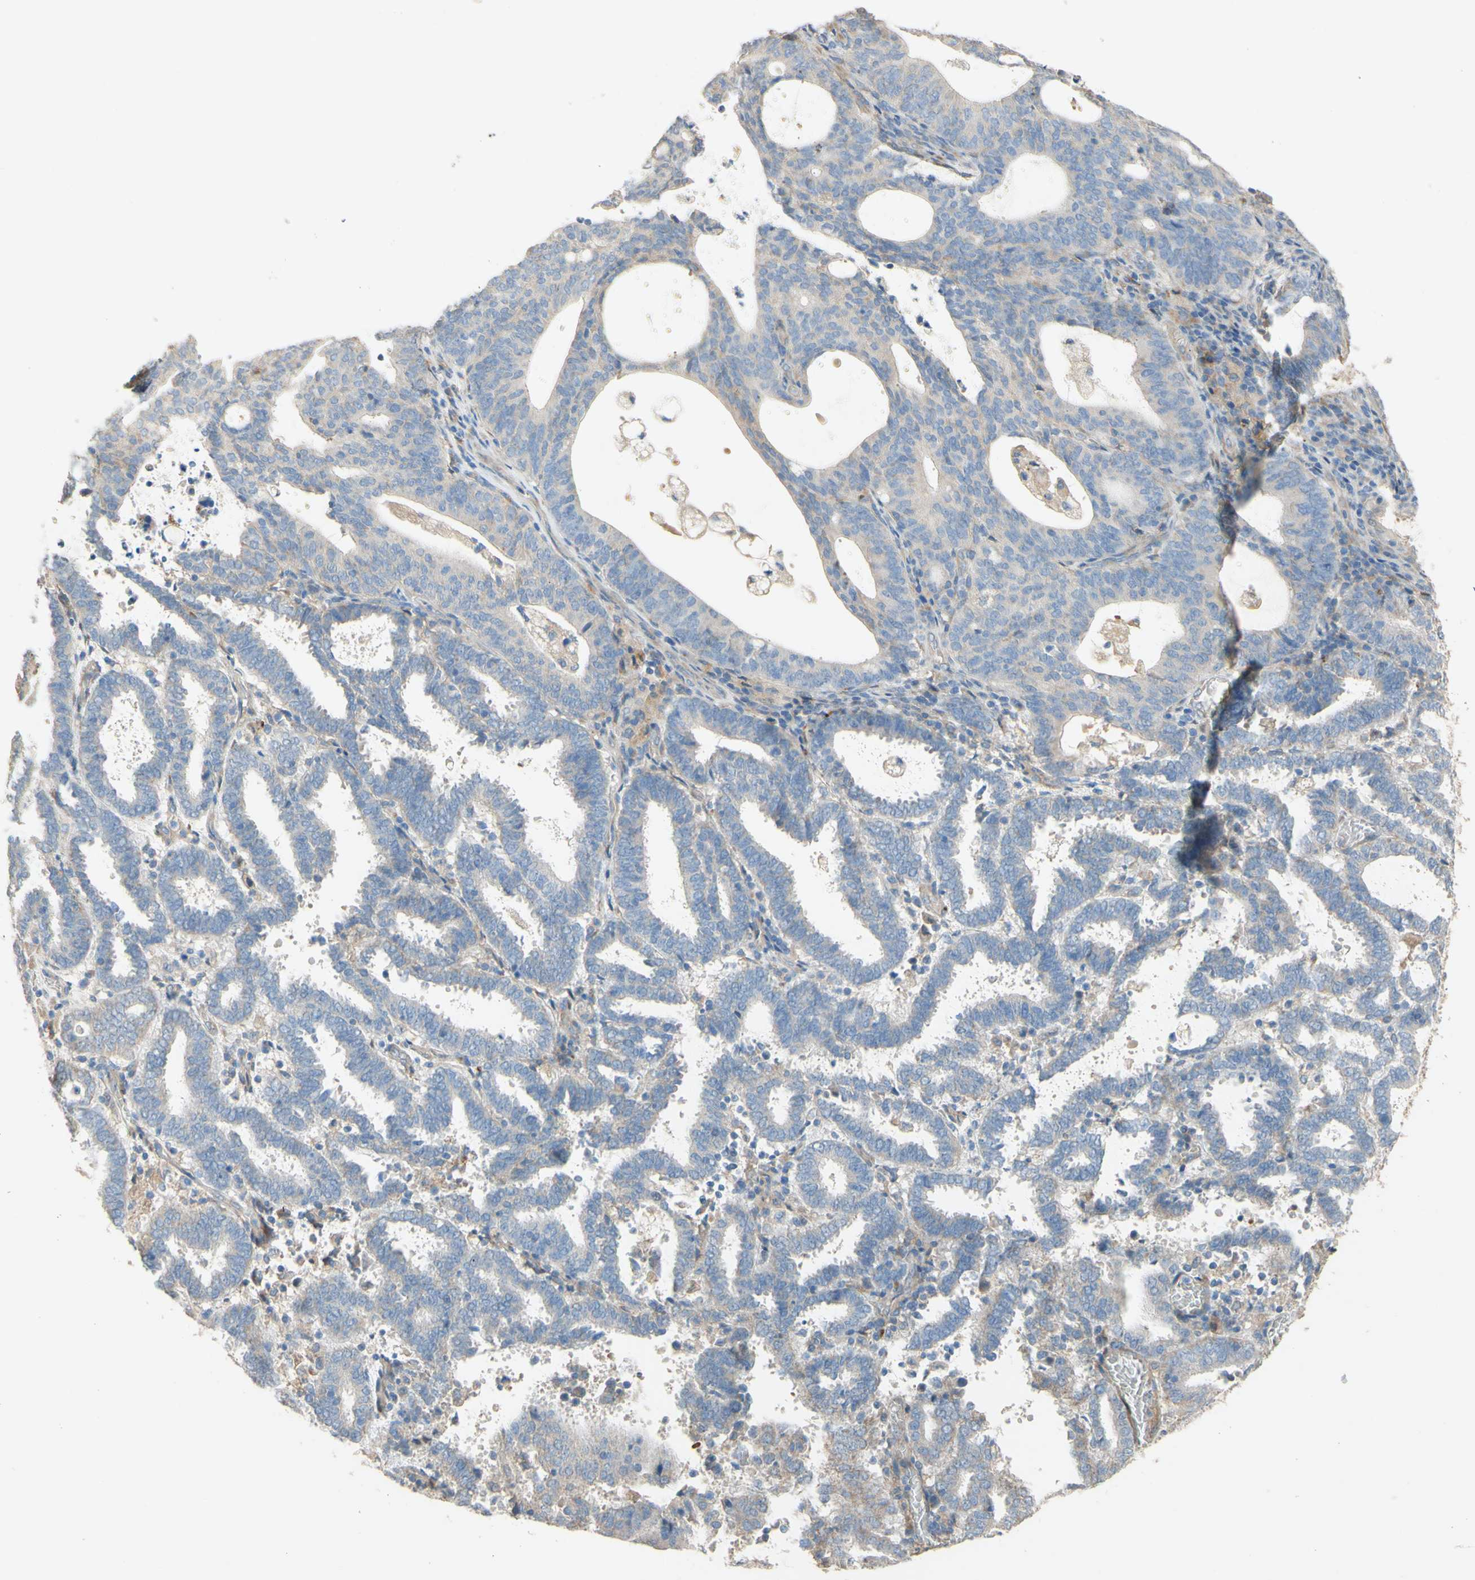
{"staining": {"intensity": "negative", "quantity": "none", "location": "none"}, "tissue": "endometrial cancer", "cell_type": "Tumor cells", "image_type": "cancer", "snomed": [{"axis": "morphology", "description": "Adenocarcinoma, NOS"}, {"axis": "topography", "description": "Uterus"}], "caption": "This photomicrograph is of endometrial adenocarcinoma stained with immunohistochemistry to label a protein in brown with the nuclei are counter-stained blue. There is no expression in tumor cells.", "gene": "DKK3", "patient": {"sex": "female", "age": 83}}